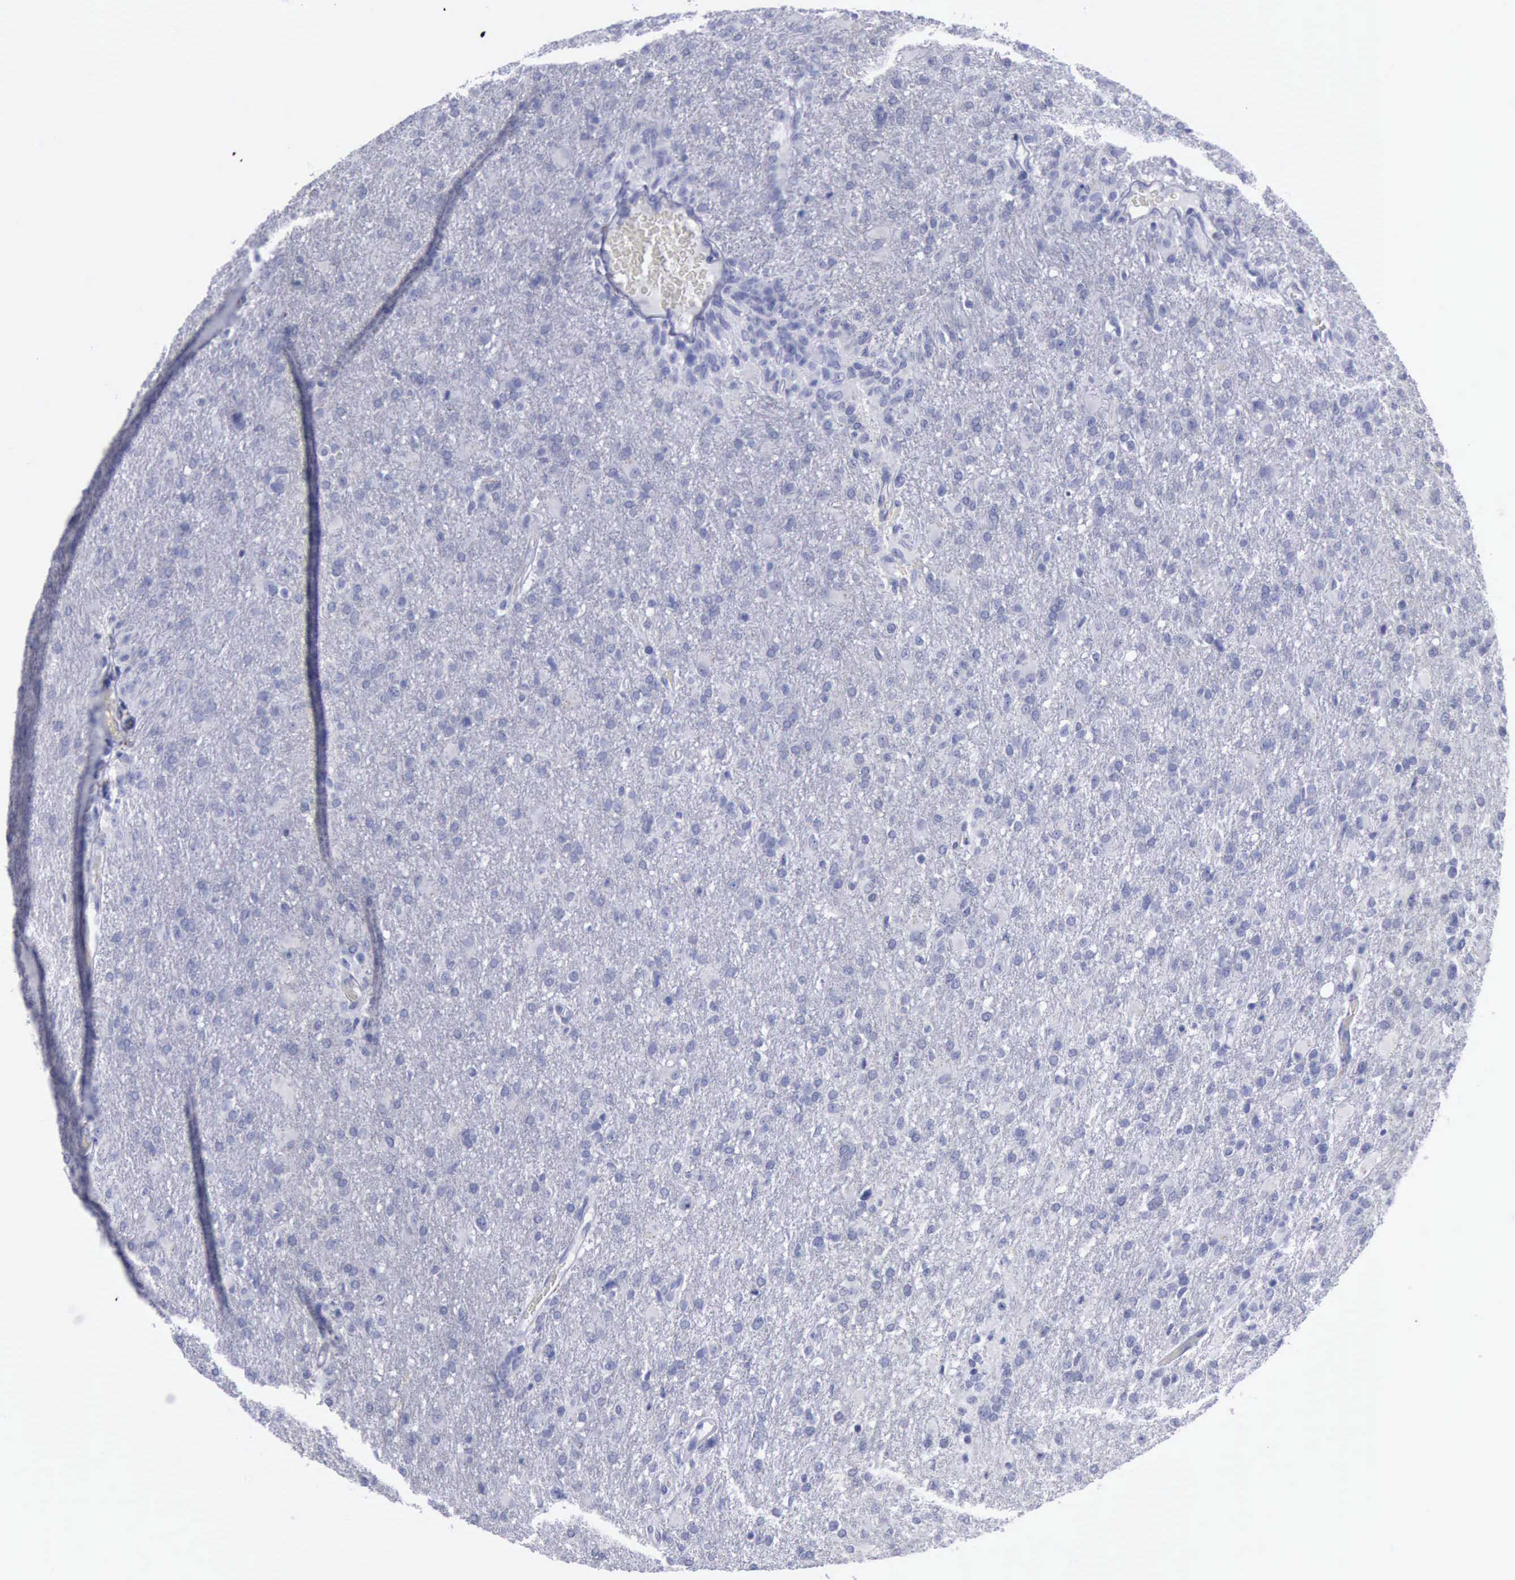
{"staining": {"intensity": "negative", "quantity": "none", "location": "none"}, "tissue": "glioma", "cell_type": "Tumor cells", "image_type": "cancer", "snomed": [{"axis": "morphology", "description": "Glioma, malignant, High grade"}, {"axis": "topography", "description": "Brain"}], "caption": "Tumor cells are negative for protein expression in human malignant glioma (high-grade). (DAB immunohistochemistry, high magnification).", "gene": "KRT13", "patient": {"sex": "male", "age": 68}}